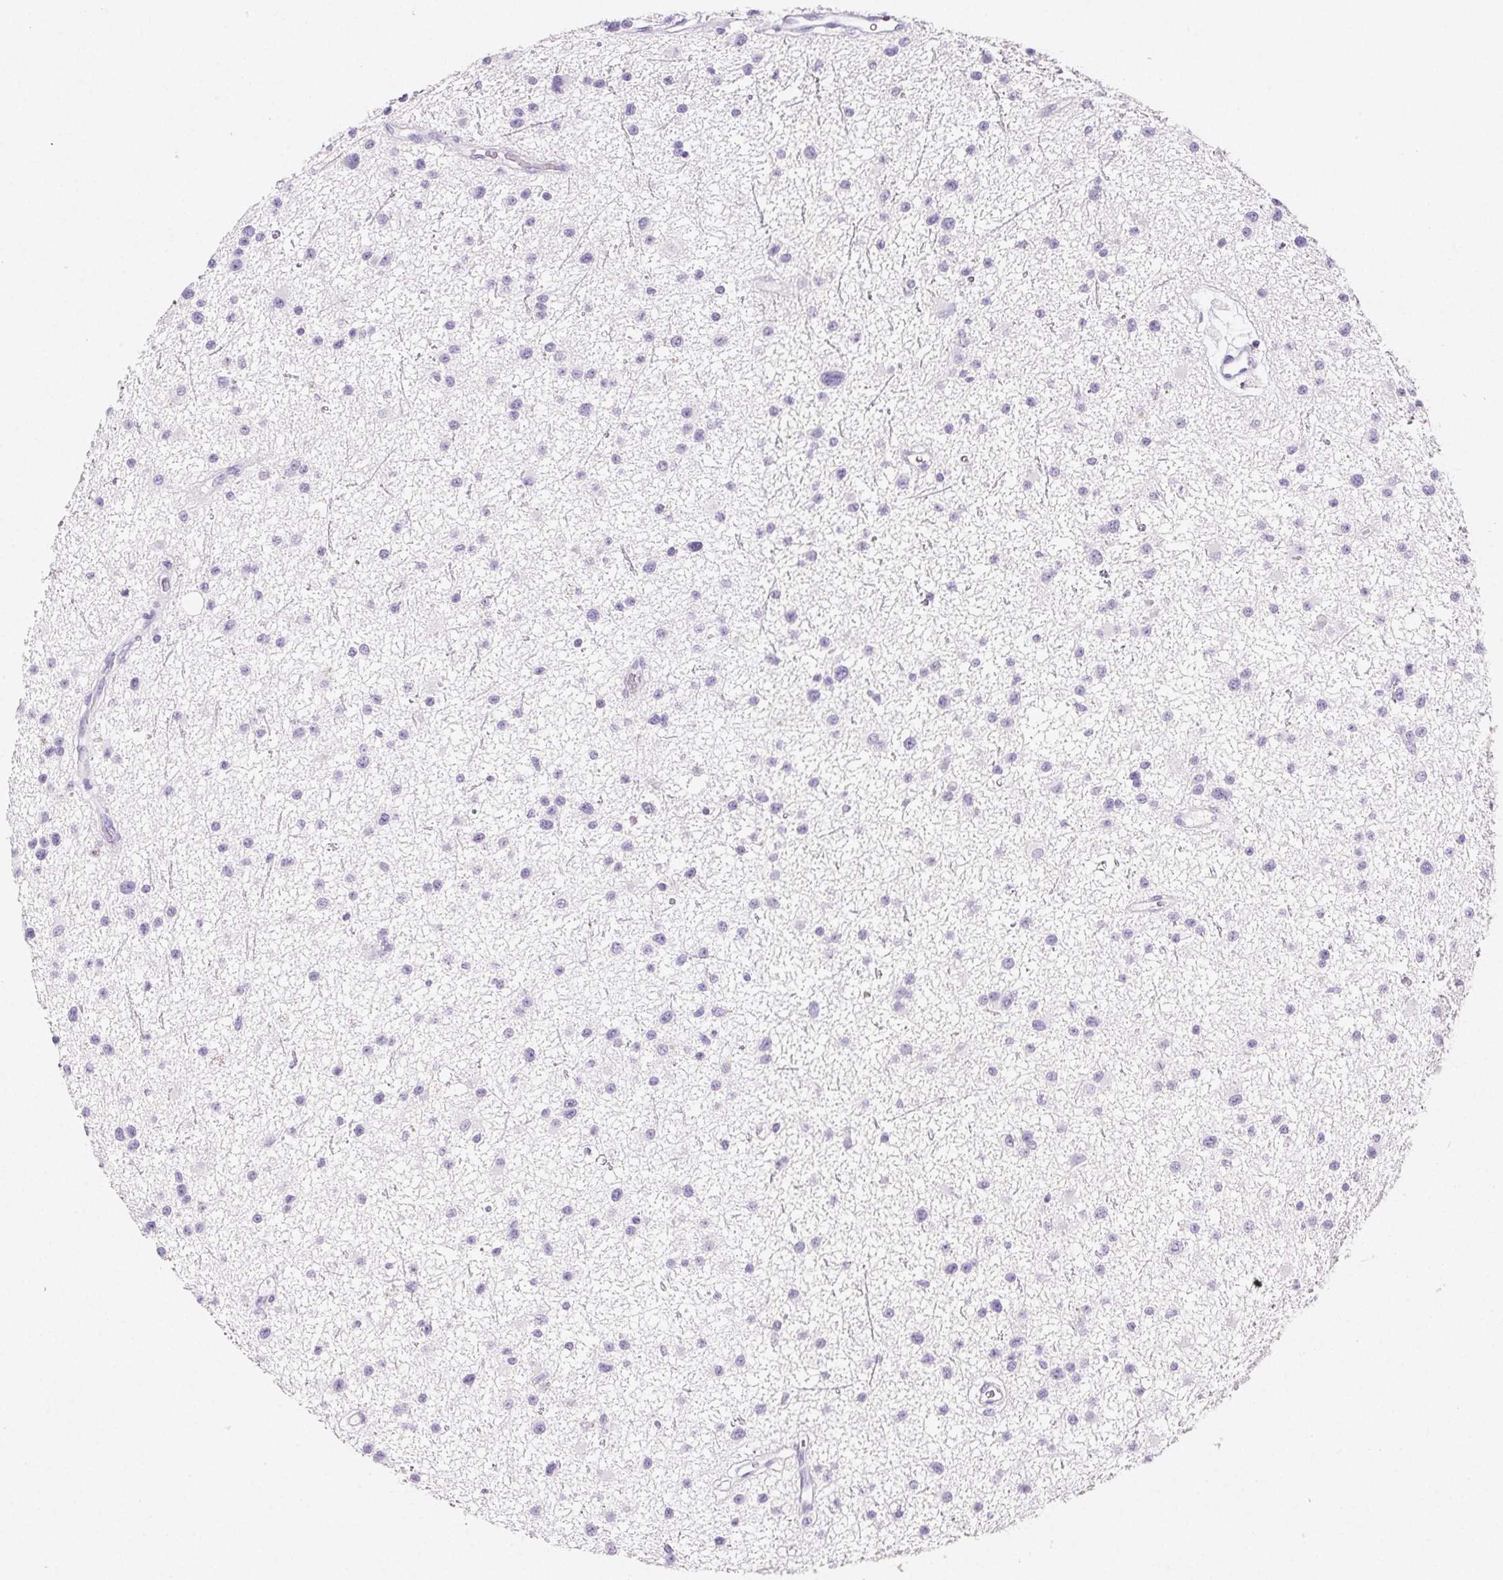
{"staining": {"intensity": "negative", "quantity": "none", "location": "none"}, "tissue": "glioma", "cell_type": "Tumor cells", "image_type": "cancer", "snomed": [{"axis": "morphology", "description": "Glioma, malignant, Low grade"}, {"axis": "topography", "description": "Brain"}], "caption": "This is an IHC photomicrograph of human glioma. There is no staining in tumor cells.", "gene": "BEND2", "patient": {"sex": "male", "age": 43}}